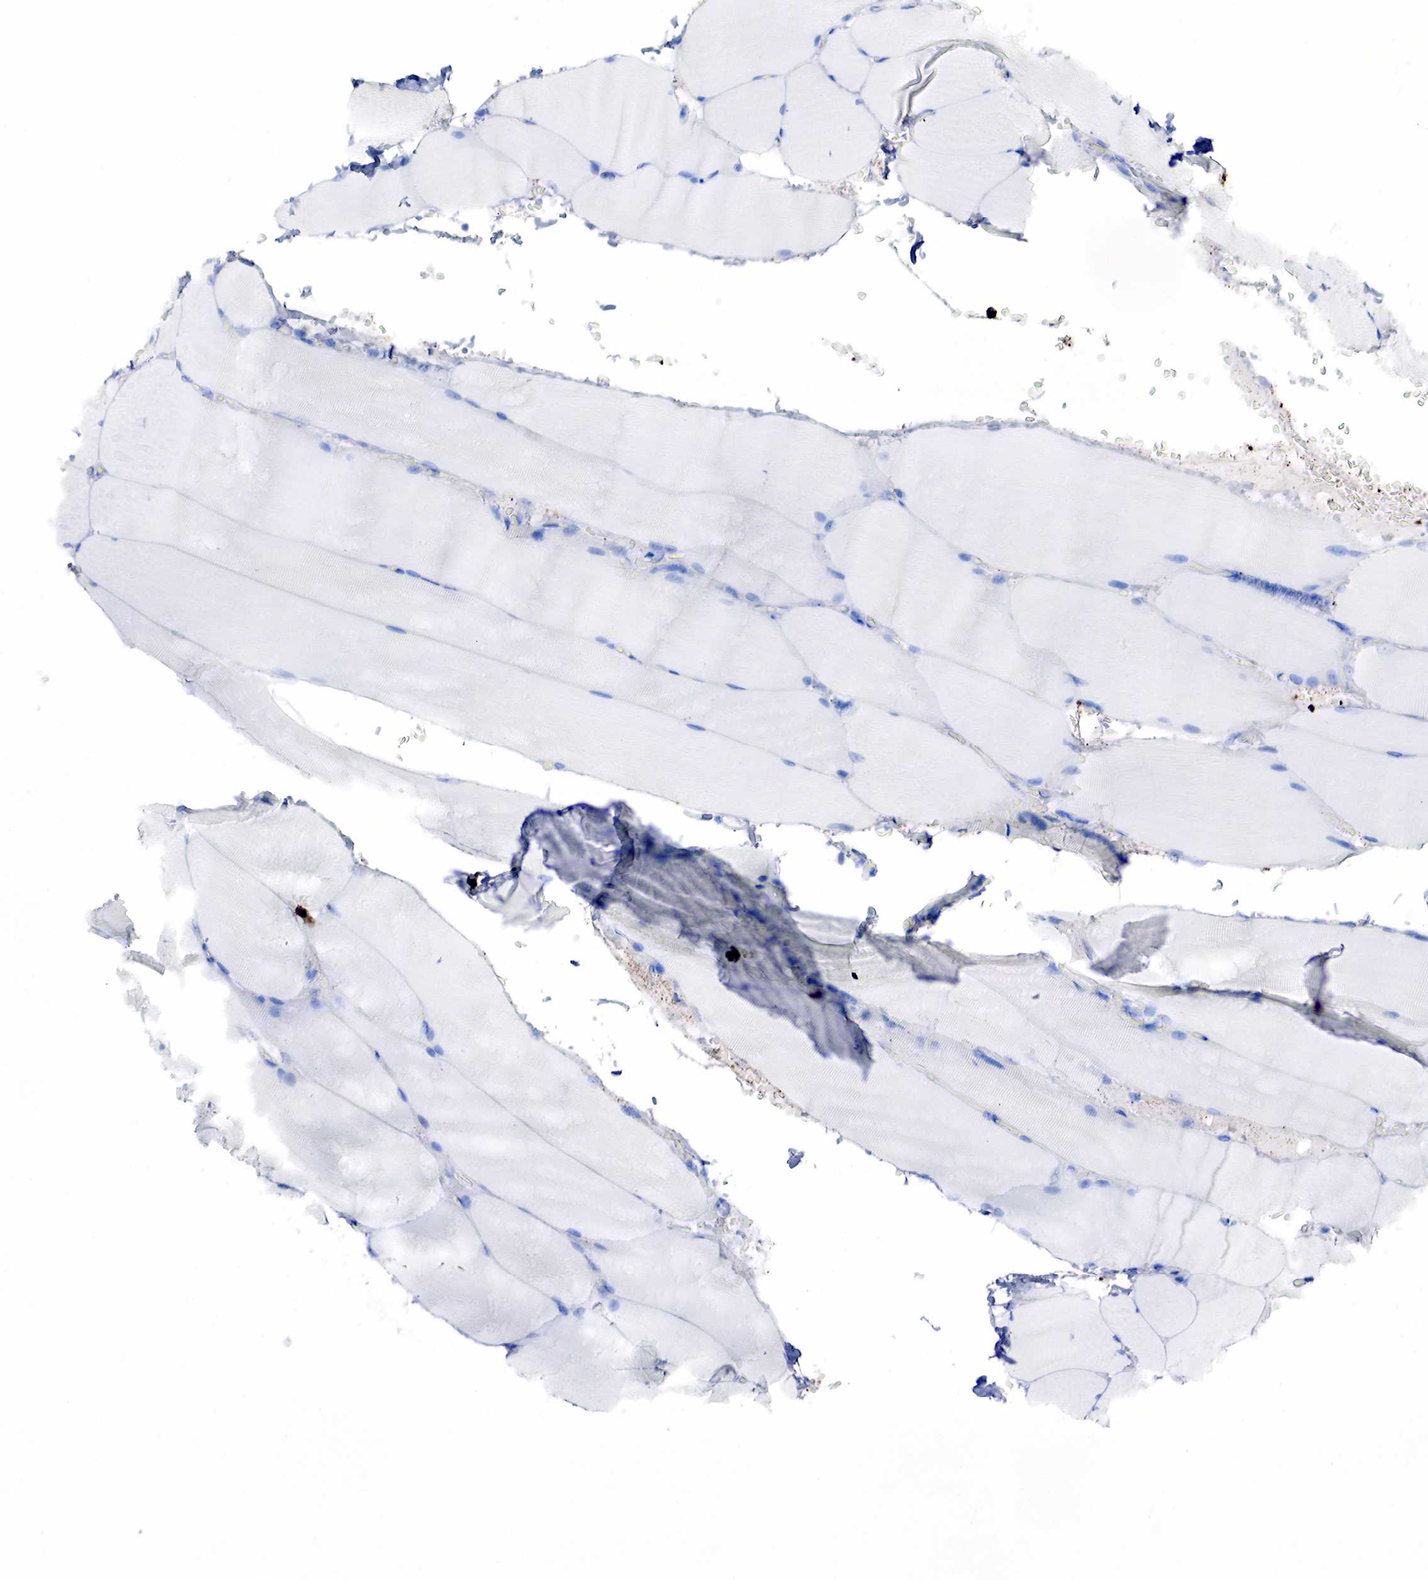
{"staining": {"intensity": "negative", "quantity": "none", "location": "none"}, "tissue": "skeletal muscle", "cell_type": "Myocytes", "image_type": "normal", "snomed": [{"axis": "morphology", "description": "Normal tissue, NOS"}, {"axis": "topography", "description": "Skeletal muscle"}], "caption": "Protein analysis of benign skeletal muscle reveals no significant expression in myocytes. (Stains: DAB immunohistochemistry (IHC) with hematoxylin counter stain, Microscopy: brightfield microscopy at high magnification).", "gene": "FUT4", "patient": {"sex": "male", "age": 71}}